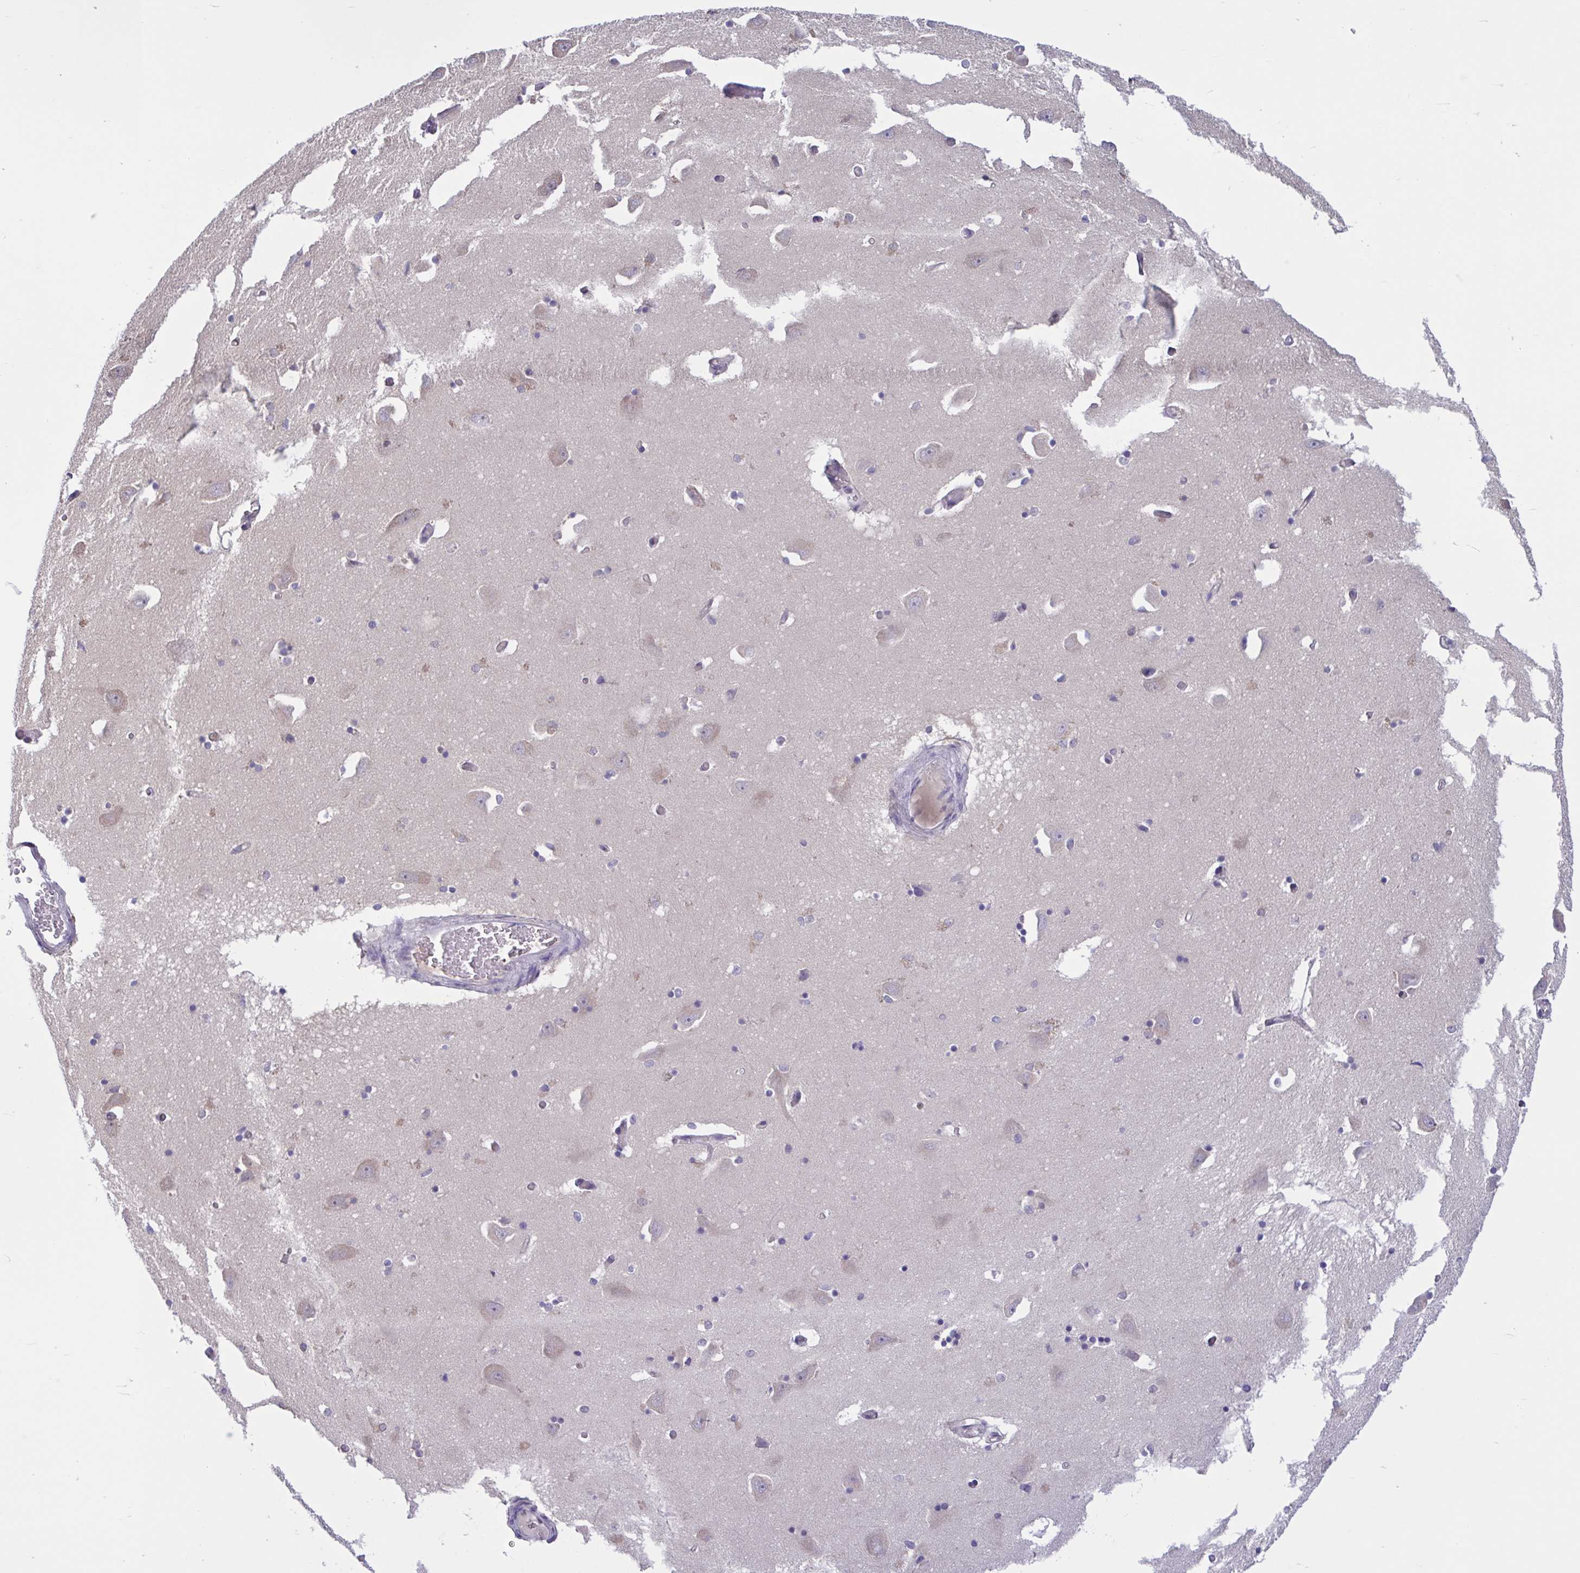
{"staining": {"intensity": "negative", "quantity": "none", "location": "none"}, "tissue": "caudate", "cell_type": "Glial cells", "image_type": "normal", "snomed": [{"axis": "morphology", "description": "Normal tissue, NOS"}, {"axis": "topography", "description": "Lateral ventricle wall"}, {"axis": "topography", "description": "Hippocampus"}], "caption": "This photomicrograph is of benign caudate stained with immunohistochemistry (IHC) to label a protein in brown with the nuclei are counter-stained blue. There is no positivity in glial cells.", "gene": "RBL1", "patient": {"sex": "female", "age": 63}}